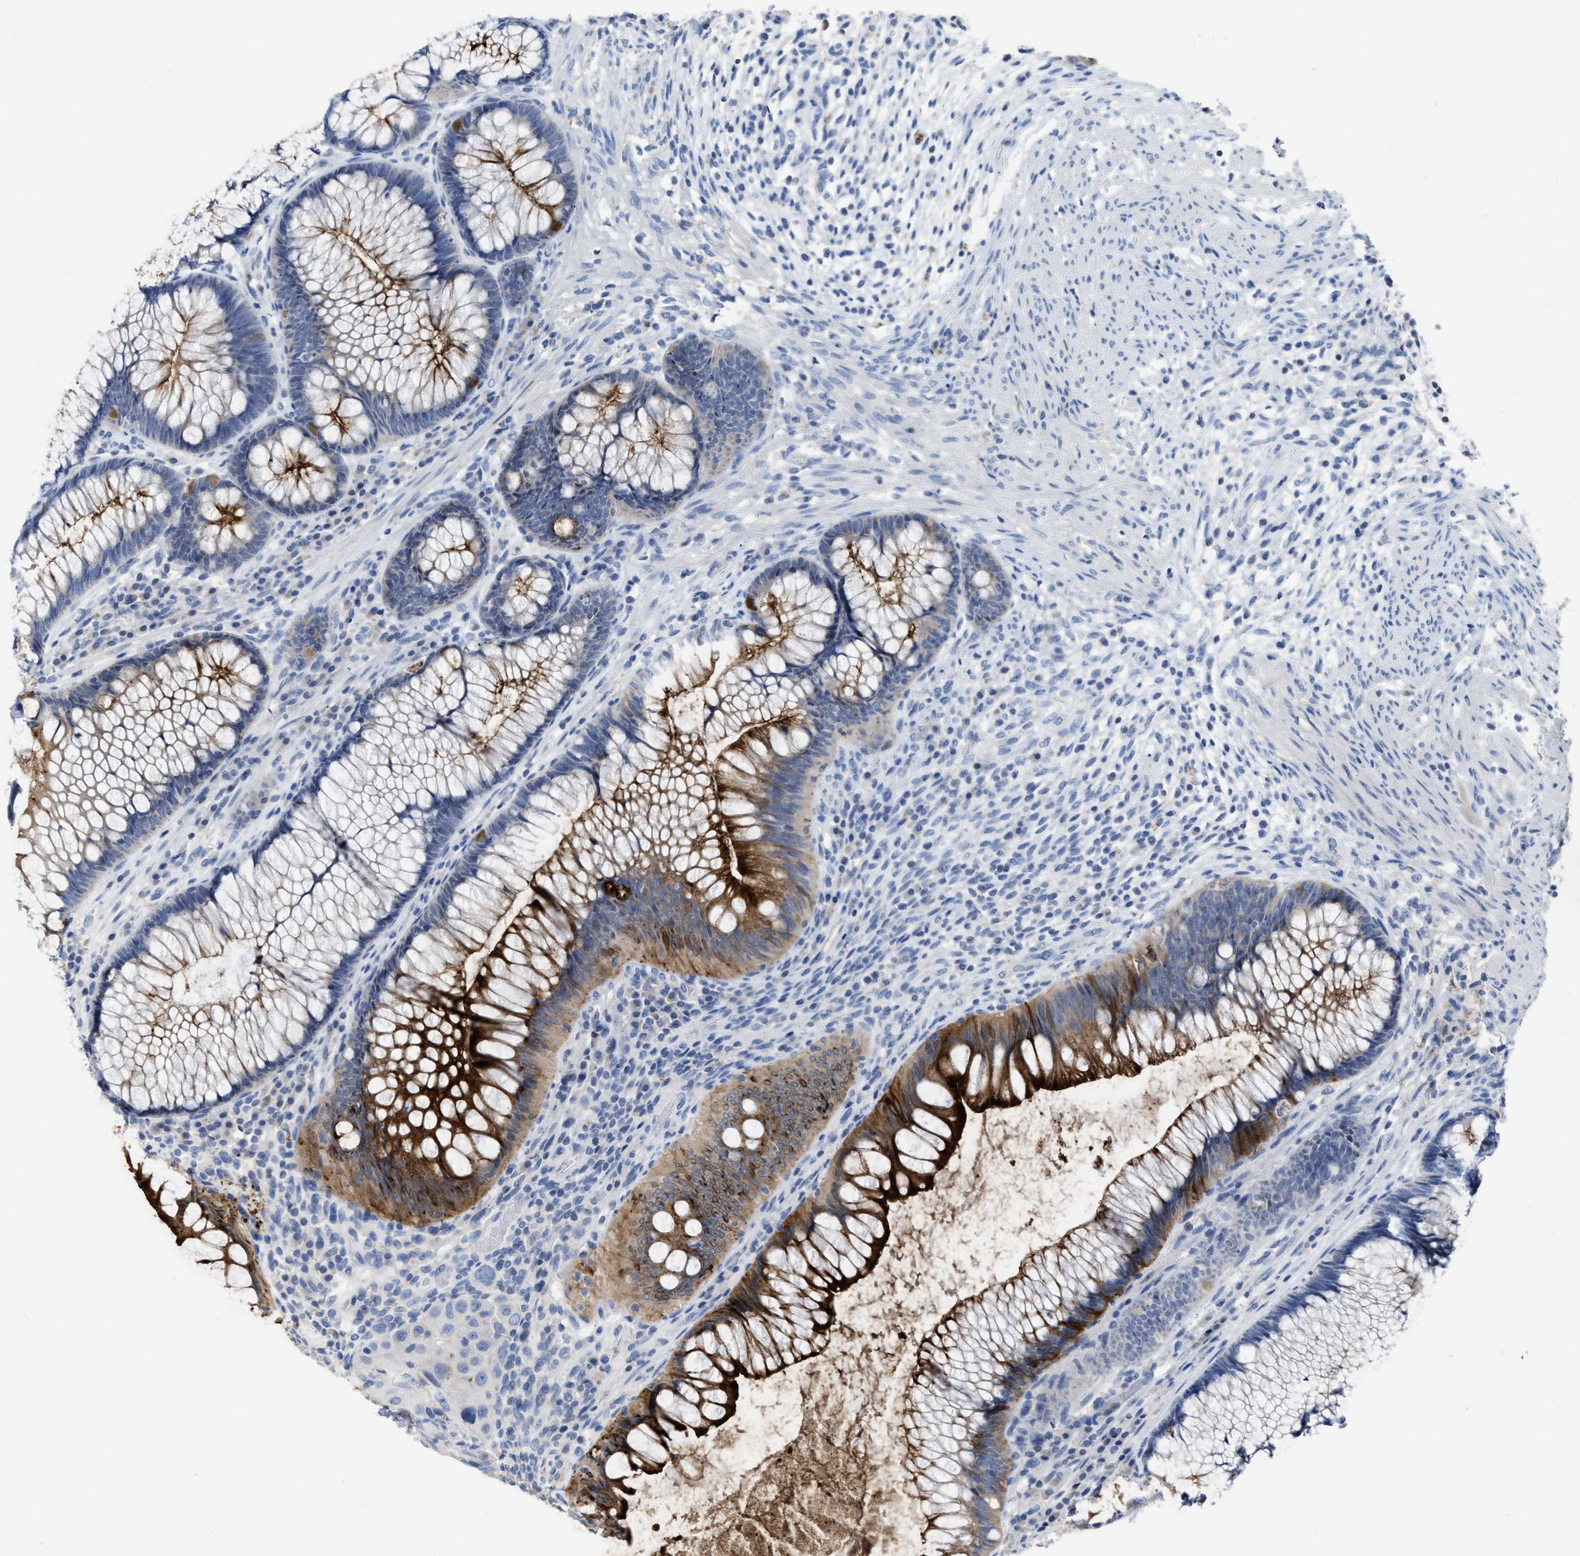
{"staining": {"intensity": "strong", "quantity": "25%-75%", "location": "cytoplasmic/membranous"}, "tissue": "rectum", "cell_type": "Glandular cells", "image_type": "normal", "snomed": [{"axis": "morphology", "description": "Normal tissue, NOS"}, {"axis": "topography", "description": "Rectum"}], "caption": "Glandular cells show strong cytoplasmic/membranous staining in approximately 25%-75% of cells in benign rectum.", "gene": "CEACAM5", "patient": {"sex": "male", "age": 51}}